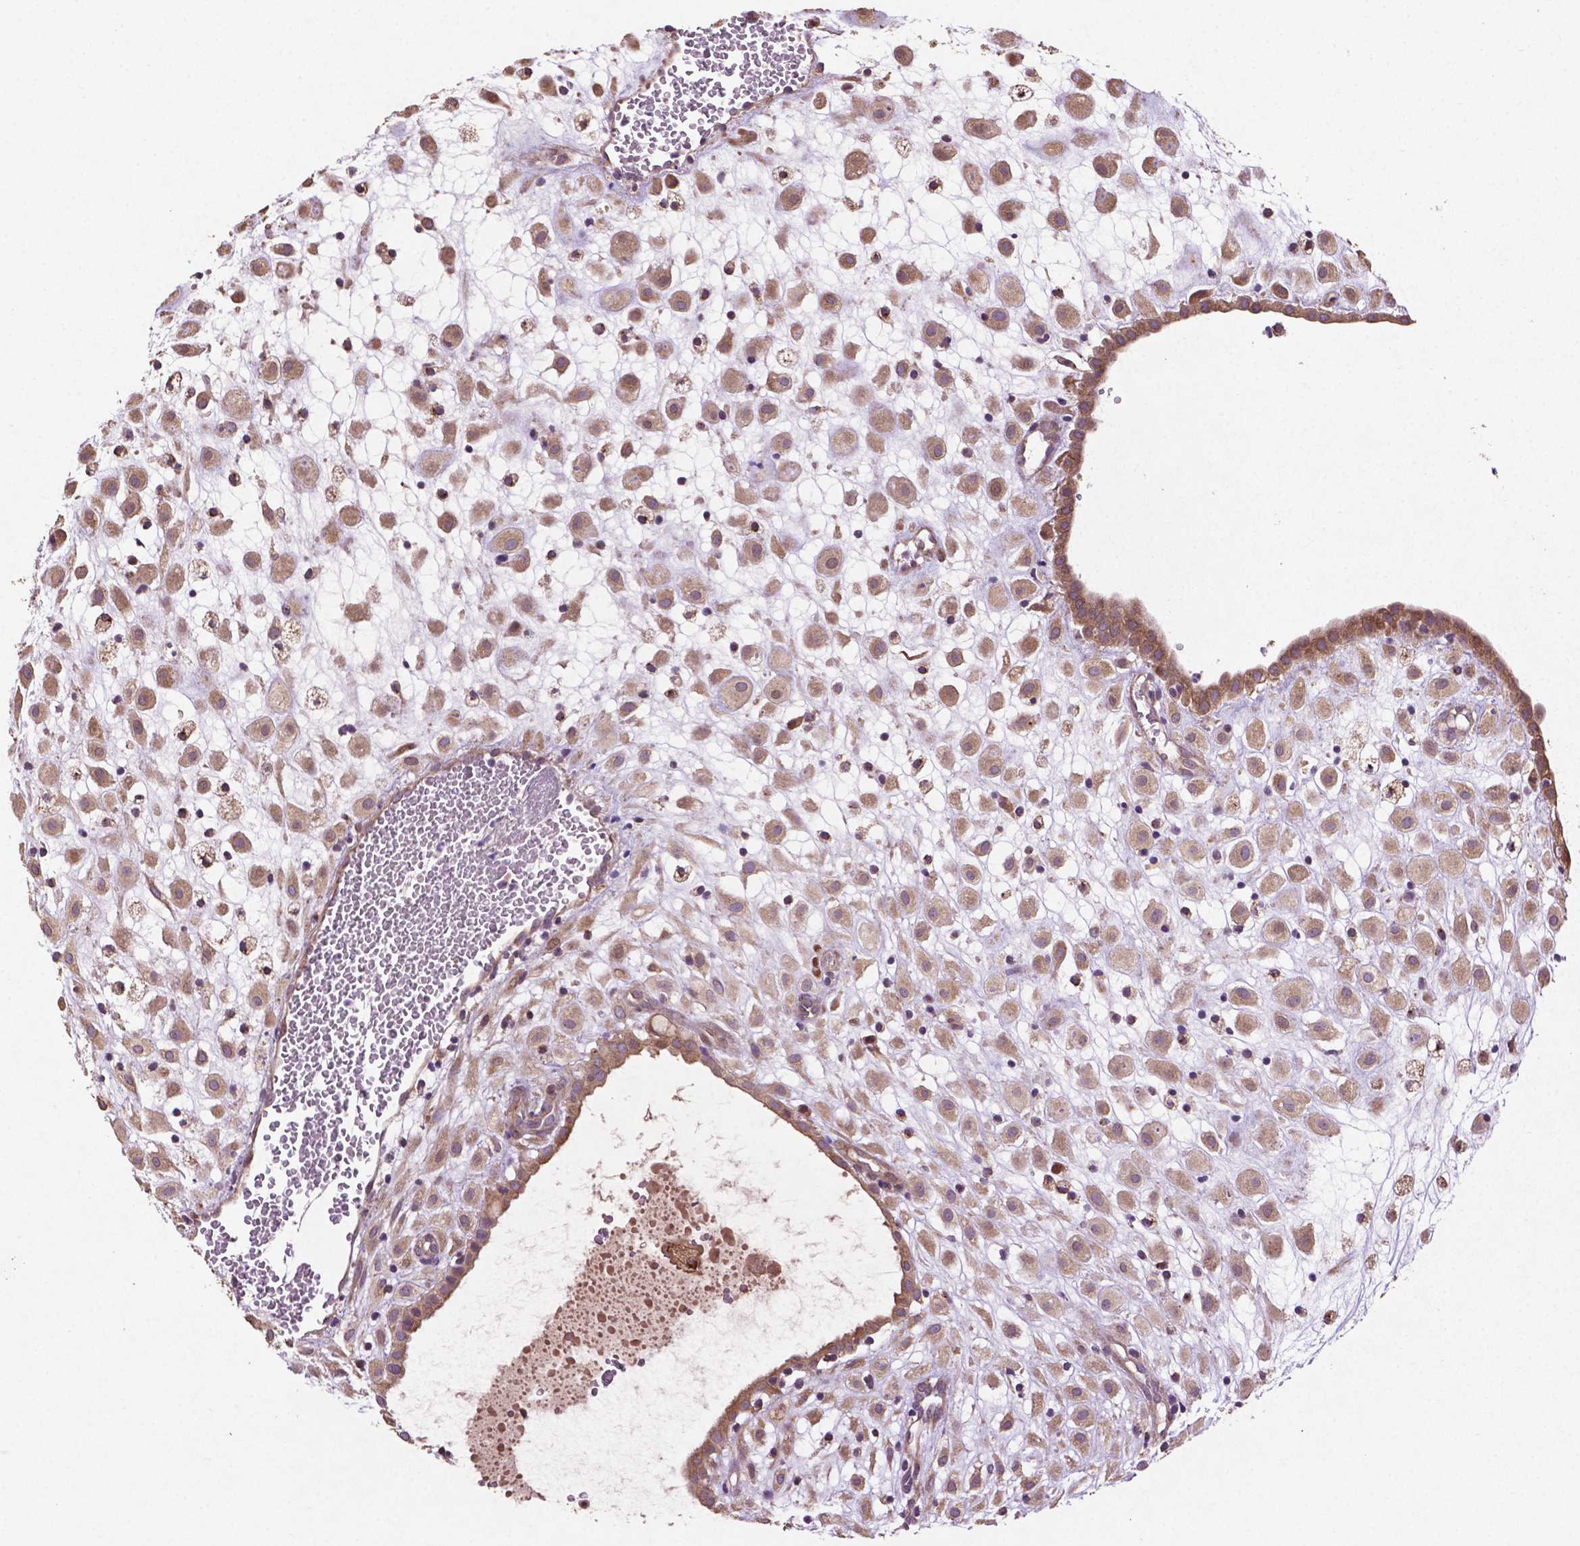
{"staining": {"intensity": "weak", "quantity": ">75%", "location": "cytoplasmic/membranous"}, "tissue": "placenta", "cell_type": "Decidual cells", "image_type": "normal", "snomed": [{"axis": "morphology", "description": "Normal tissue, NOS"}, {"axis": "topography", "description": "Placenta"}], "caption": "The micrograph exhibits immunohistochemical staining of normal placenta. There is weak cytoplasmic/membranous positivity is seen in approximately >75% of decidual cells. The protein is stained brown, and the nuclei are stained in blue (DAB IHC with brightfield microscopy, high magnification).", "gene": "MBTPS1", "patient": {"sex": "female", "age": 24}}